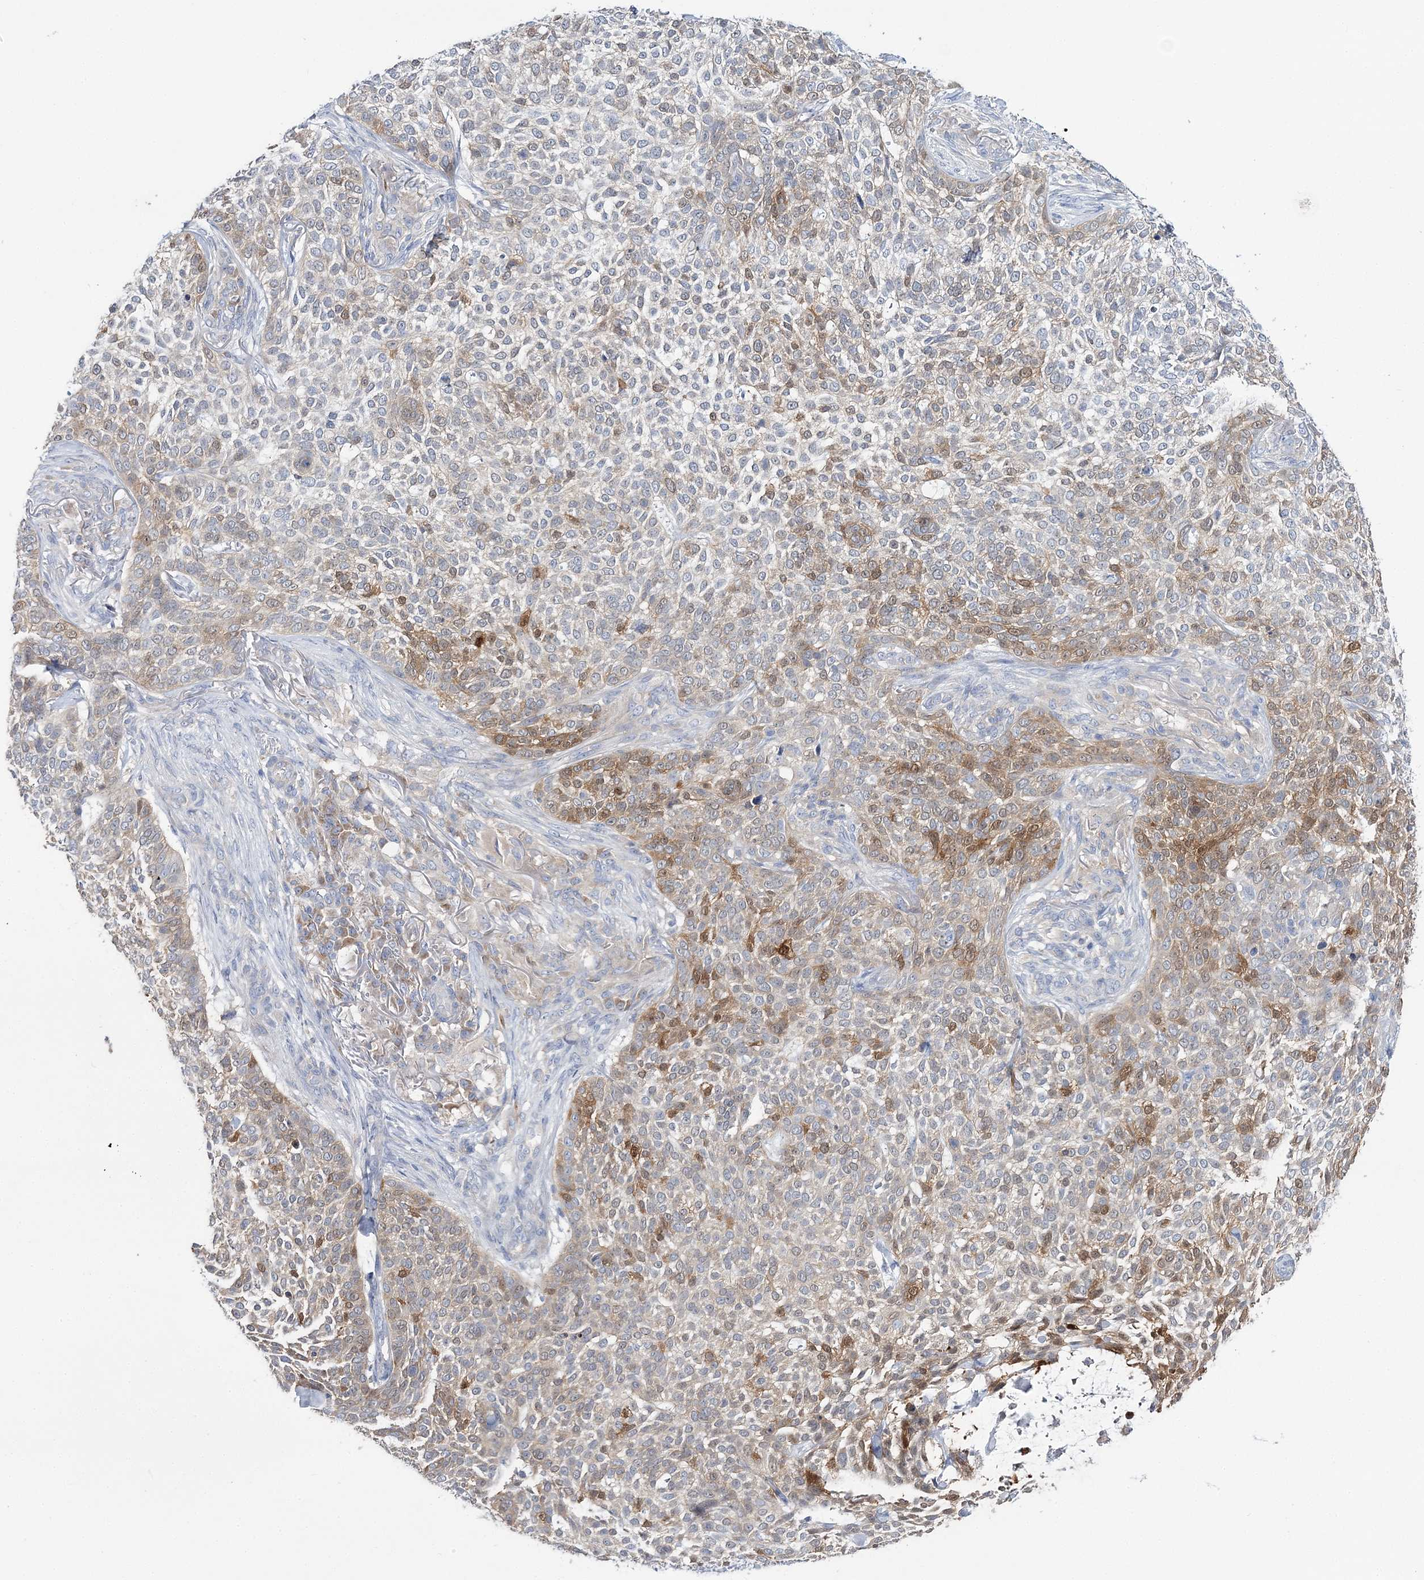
{"staining": {"intensity": "moderate", "quantity": "<25%", "location": "cytoplasmic/membranous,nuclear"}, "tissue": "skin cancer", "cell_type": "Tumor cells", "image_type": "cancer", "snomed": [{"axis": "morphology", "description": "Basal cell carcinoma"}, {"axis": "topography", "description": "Skin"}], "caption": "IHC of skin cancer shows low levels of moderate cytoplasmic/membranous and nuclear staining in approximately <25% of tumor cells.", "gene": "ATP11B", "patient": {"sex": "female", "age": 64}}